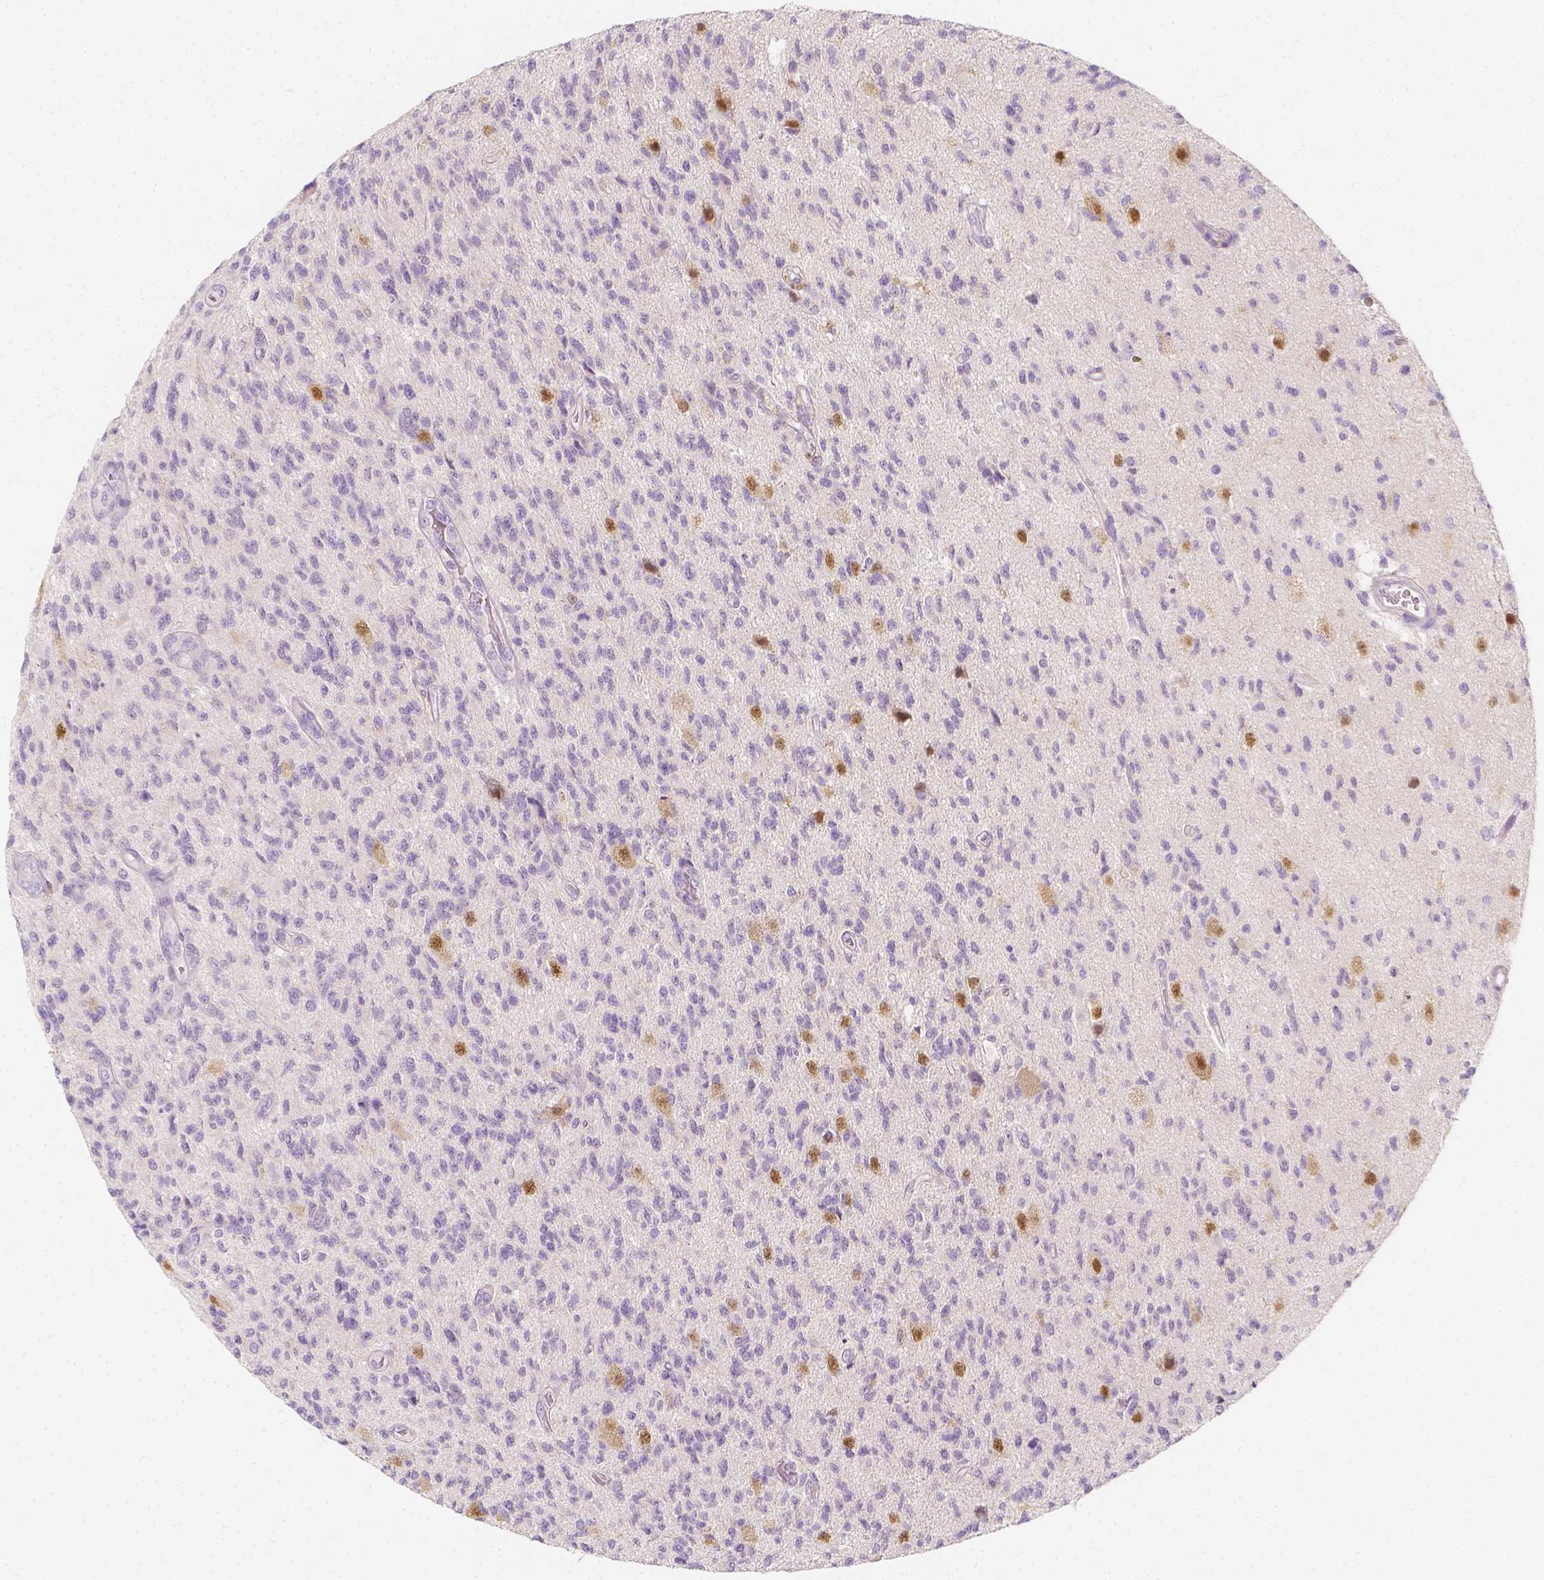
{"staining": {"intensity": "moderate", "quantity": "<25%", "location": "nuclear"}, "tissue": "glioma", "cell_type": "Tumor cells", "image_type": "cancer", "snomed": [{"axis": "morphology", "description": "Glioma, malignant, High grade"}, {"axis": "topography", "description": "Brain"}], "caption": "Moderate nuclear positivity for a protein is appreciated in about <25% of tumor cells of glioma using IHC.", "gene": "RBFOX1", "patient": {"sex": "male", "age": 56}}